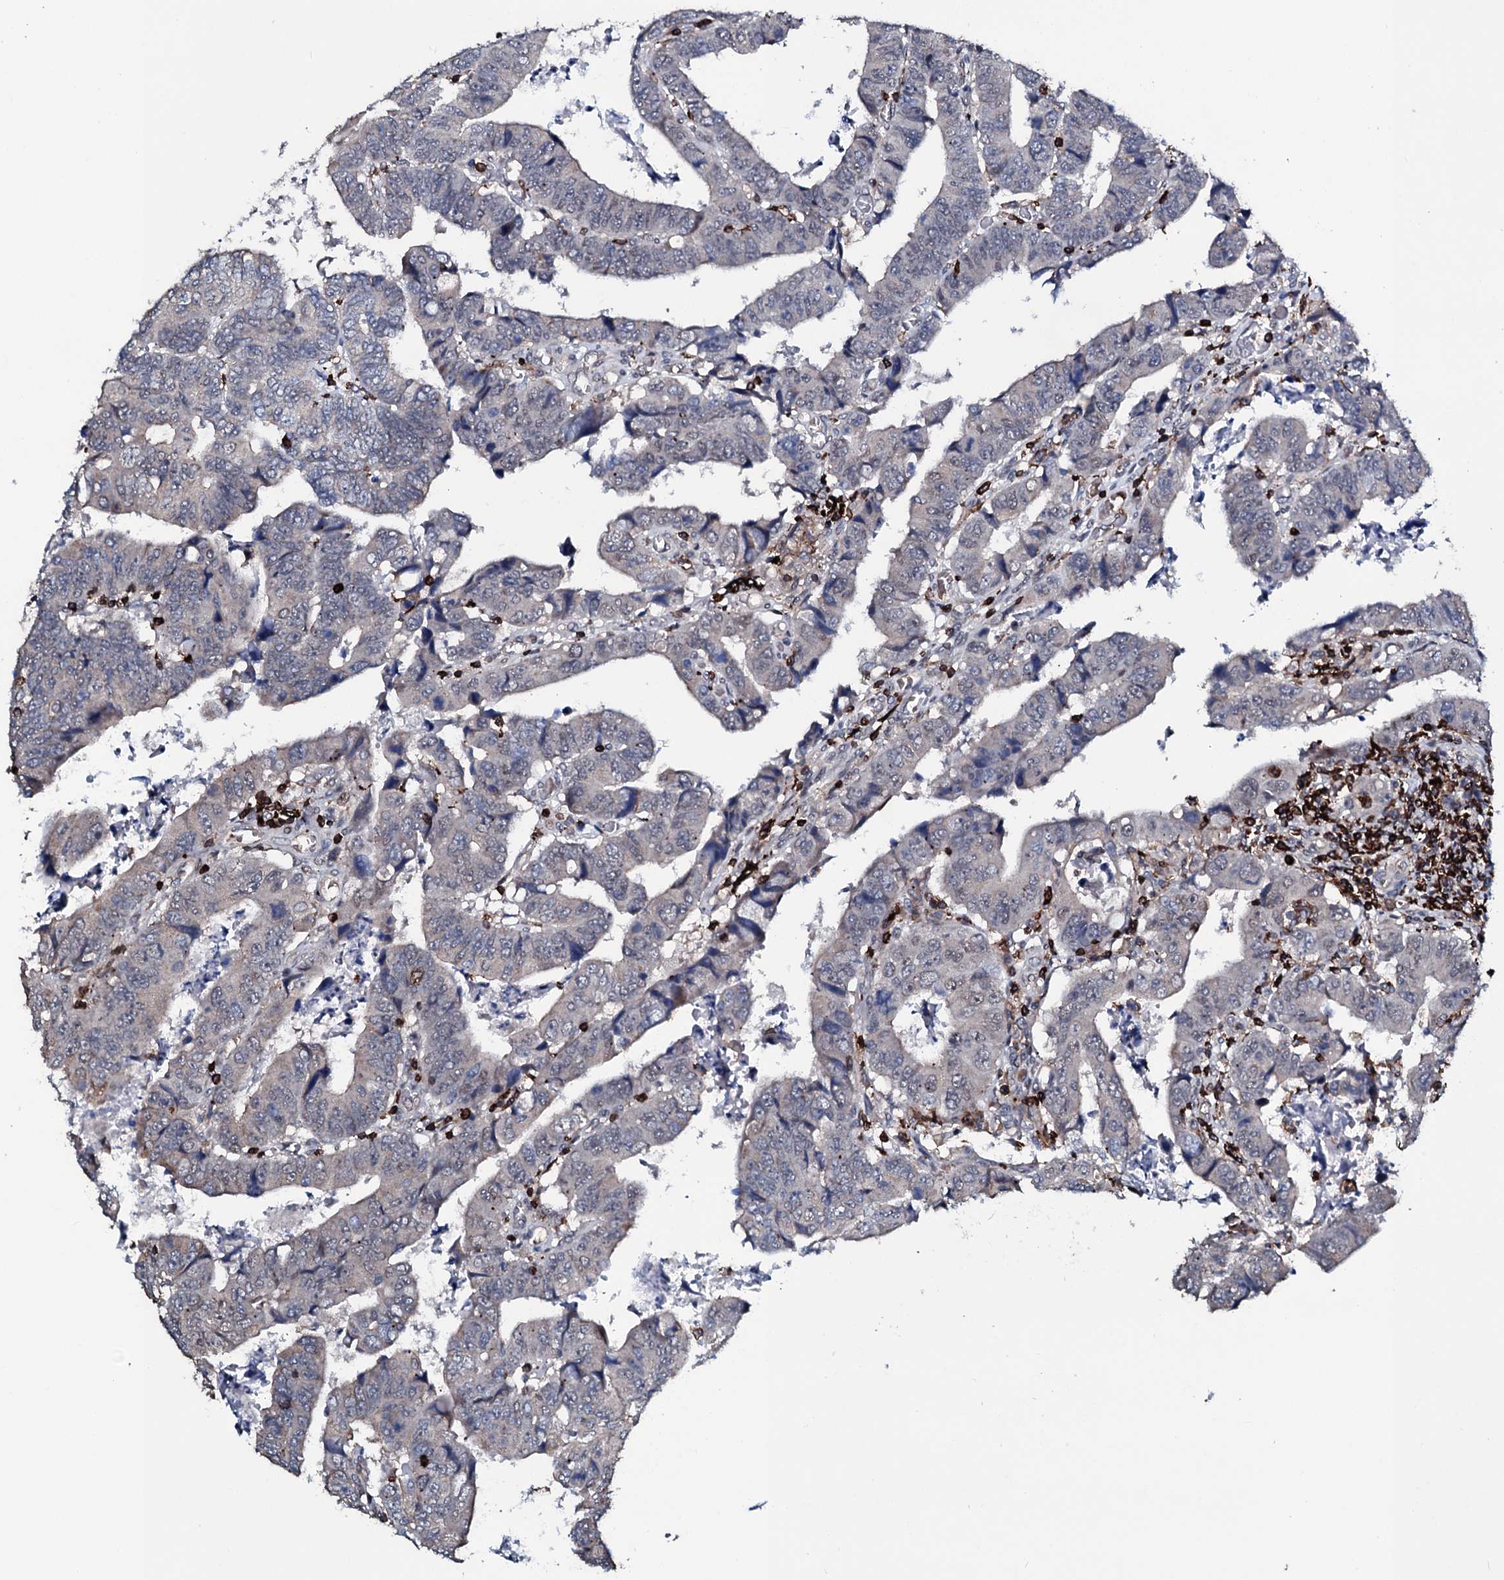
{"staining": {"intensity": "negative", "quantity": "none", "location": "none"}, "tissue": "colorectal cancer", "cell_type": "Tumor cells", "image_type": "cancer", "snomed": [{"axis": "morphology", "description": "Normal tissue, NOS"}, {"axis": "morphology", "description": "Adenocarcinoma, NOS"}, {"axis": "topography", "description": "Rectum"}], "caption": "Colorectal adenocarcinoma stained for a protein using IHC exhibits no staining tumor cells.", "gene": "OGFOD2", "patient": {"sex": "female", "age": 65}}